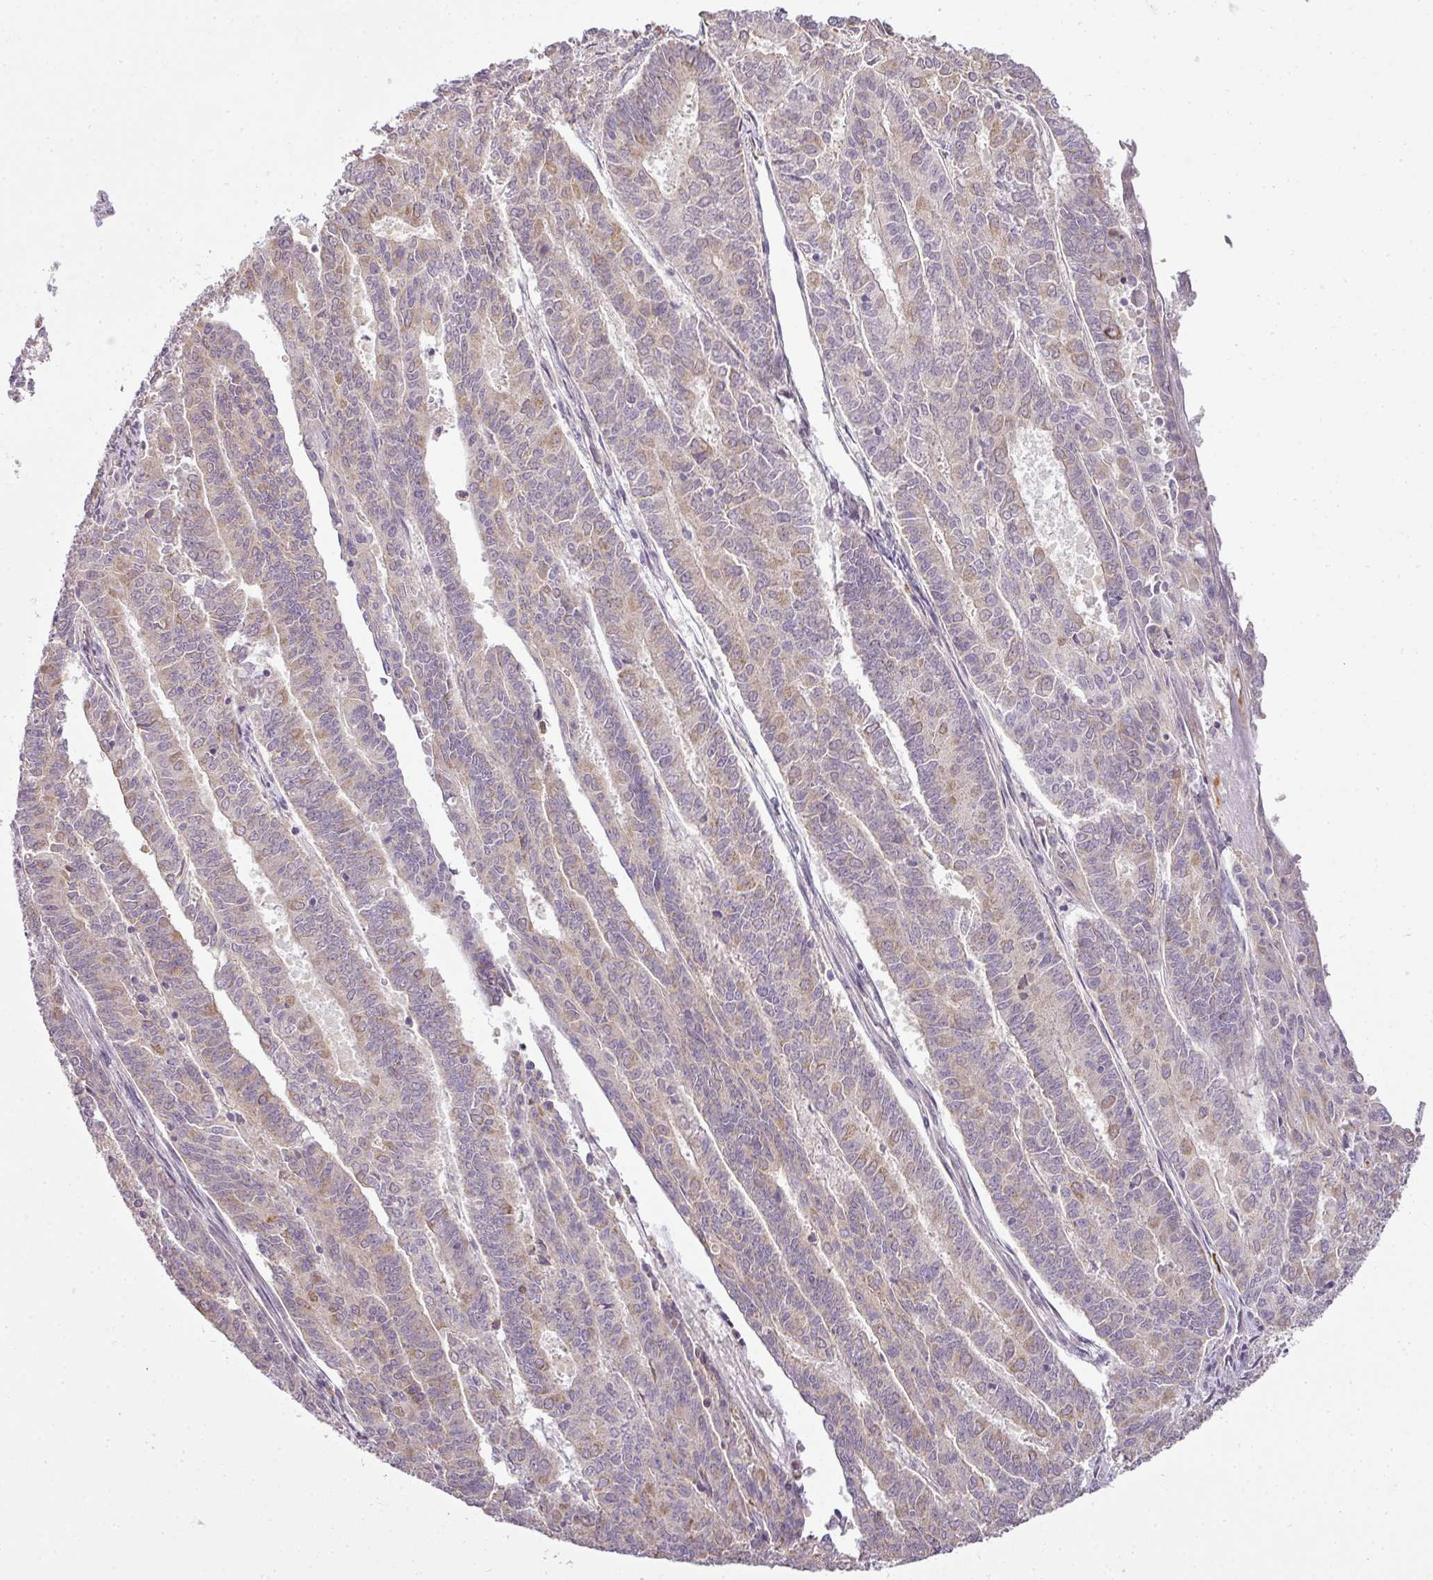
{"staining": {"intensity": "weak", "quantity": "25%-75%", "location": "cytoplasmic/membranous"}, "tissue": "endometrial cancer", "cell_type": "Tumor cells", "image_type": "cancer", "snomed": [{"axis": "morphology", "description": "Adenocarcinoma, NOS"}, {"axis": "topography", "description": "Endometrium"}], "caption": "IHC of endometrial cancer exhibits low levels of weak cytoplasmic/membranous staining in approximately 25%-75% of tumor cells.", "gene": "LY75", "patient": {"sex": "female", "age": 59}}